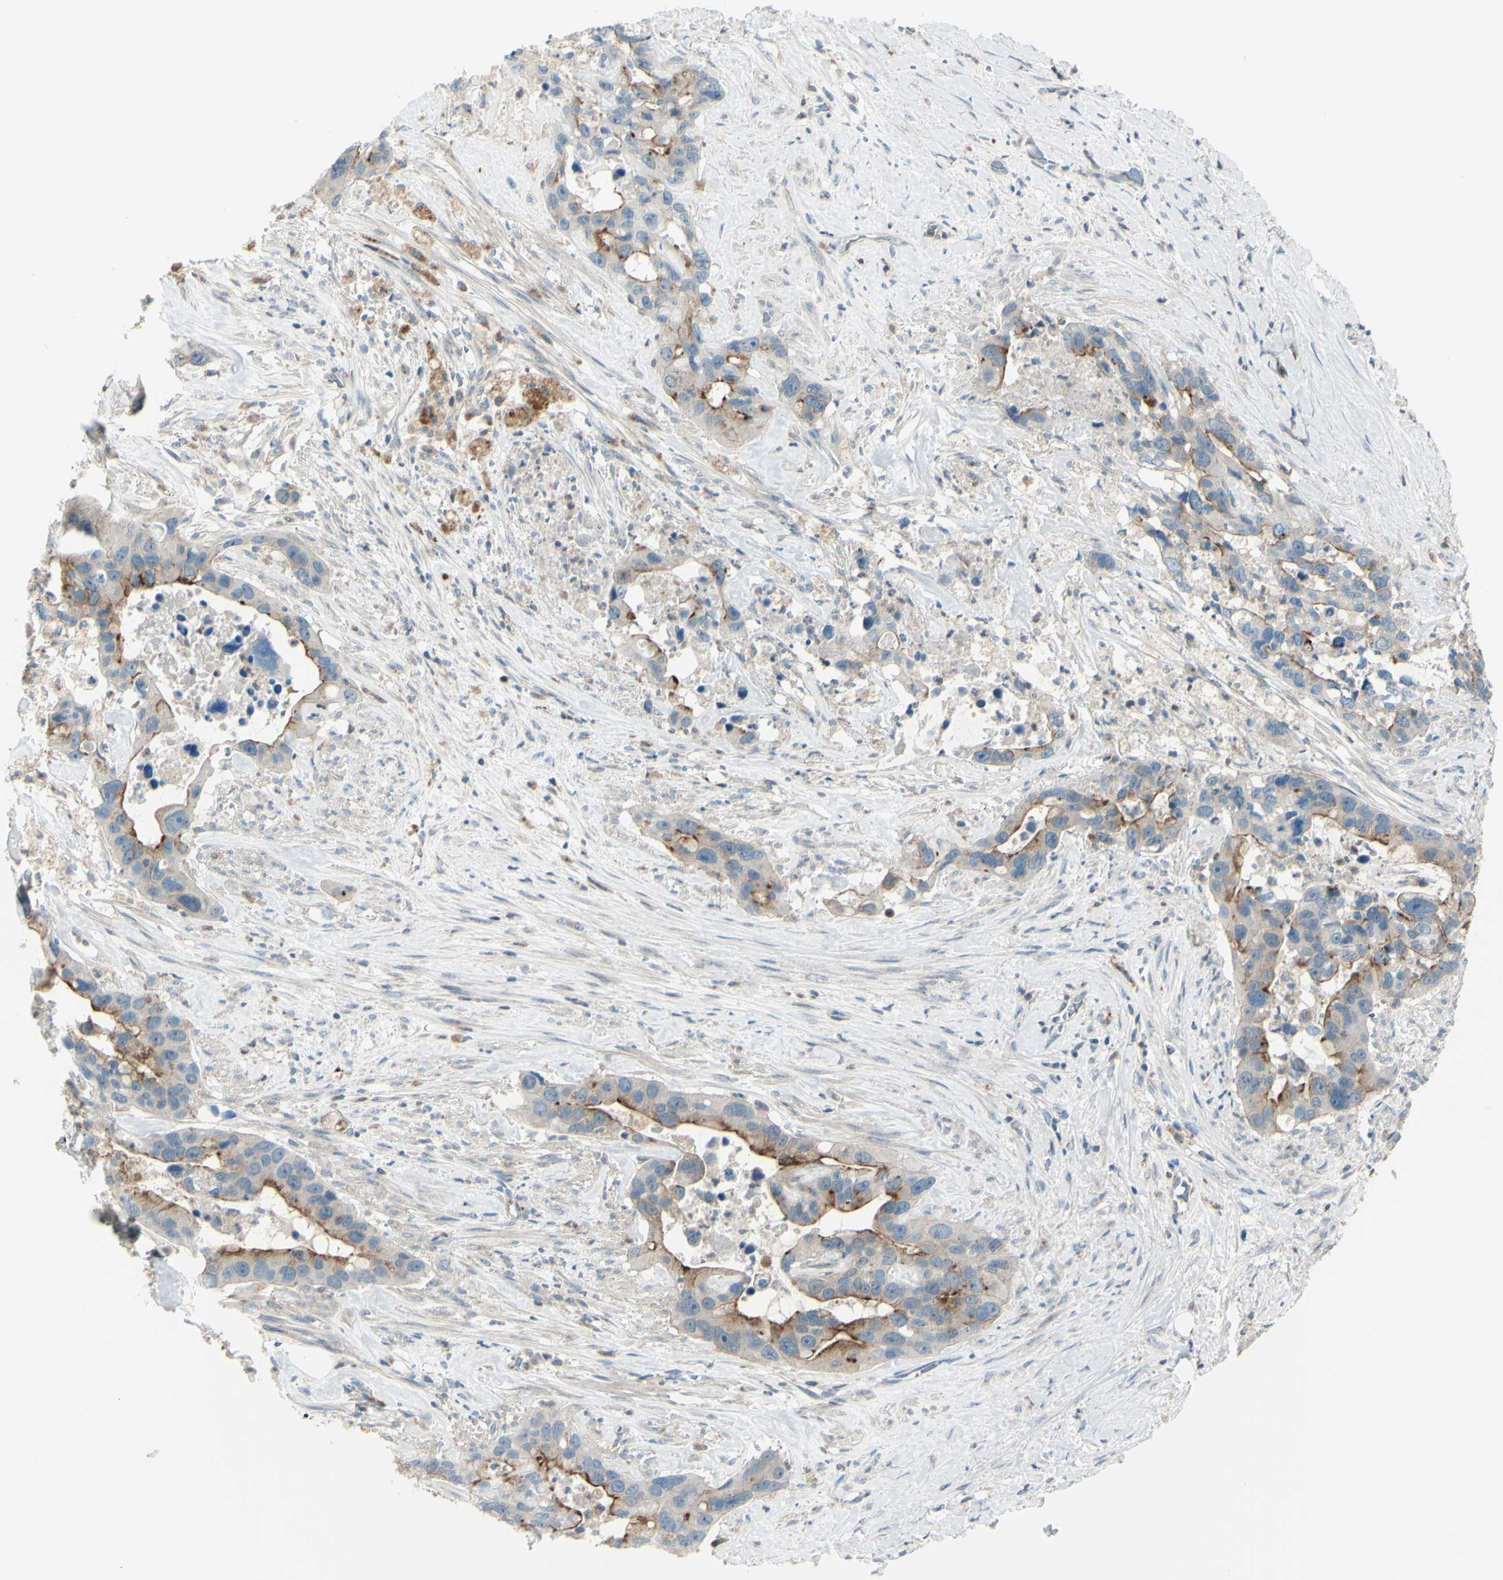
{"staining": {"intensity": "moderate", "quantity": "<25%", "location": "cytoplasmic/membranous"}, "tissue": "liver cancer", "cell_type": "Tumor cells", "image_type": "cancer", "snomed": [{"axis": "morphology", "description": "Cholangiocarcinoma"}, {"axis": "topography", "description": "Liver"}], "caption": "DAB immunohistochemical staining of liver cancer displays moderate cytoplasmic/membranous protein positivity in approximately <25% of tumor cells. (DAB (3,3'-diaminobenzidine) IHC, brown staining for protein, blue staining for nuclei).", "gene": "LMTK2", "patient": {"sex": "female", "age": 65}}